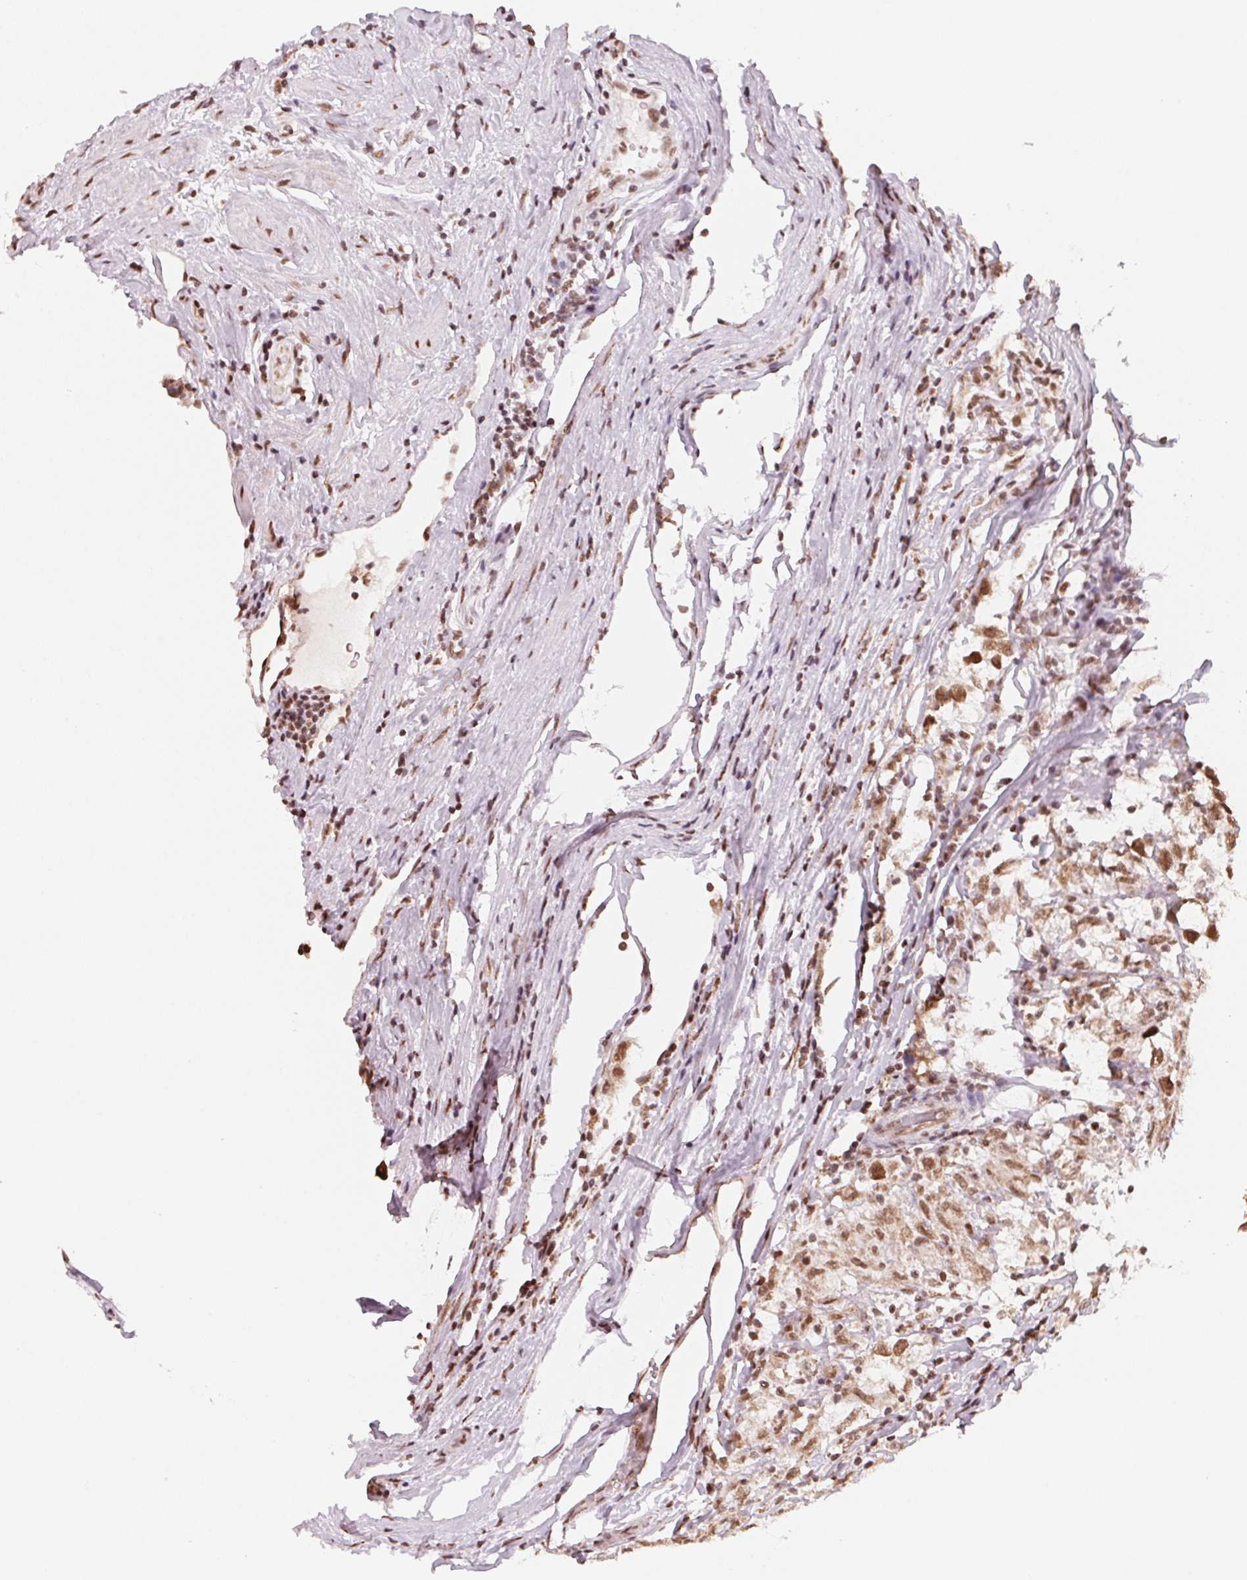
{"staining": {"intensity": "moderate", "quantity": ">75%", "location": "nuclear"}, "tissue": "testis cancer", "cell_type": "Tumor cells", "image_type": "cancer", "snomed": [{"axis": "morphology", "description": "Seminoma, NOS"}, {"axis": "topography", "description": "Testis"}], "caption": "High-magnification brightfield microscopy of testis seminoma stained with DAB (brown) and counterstained with hematoxylin (blue). tumor cells exhibit moderate nuclear positivity is identified in about>75% of cells. Nuclei are stained in blue.", "gene": "TOPORS", "patient": {"sex": "male", "age": 46}}